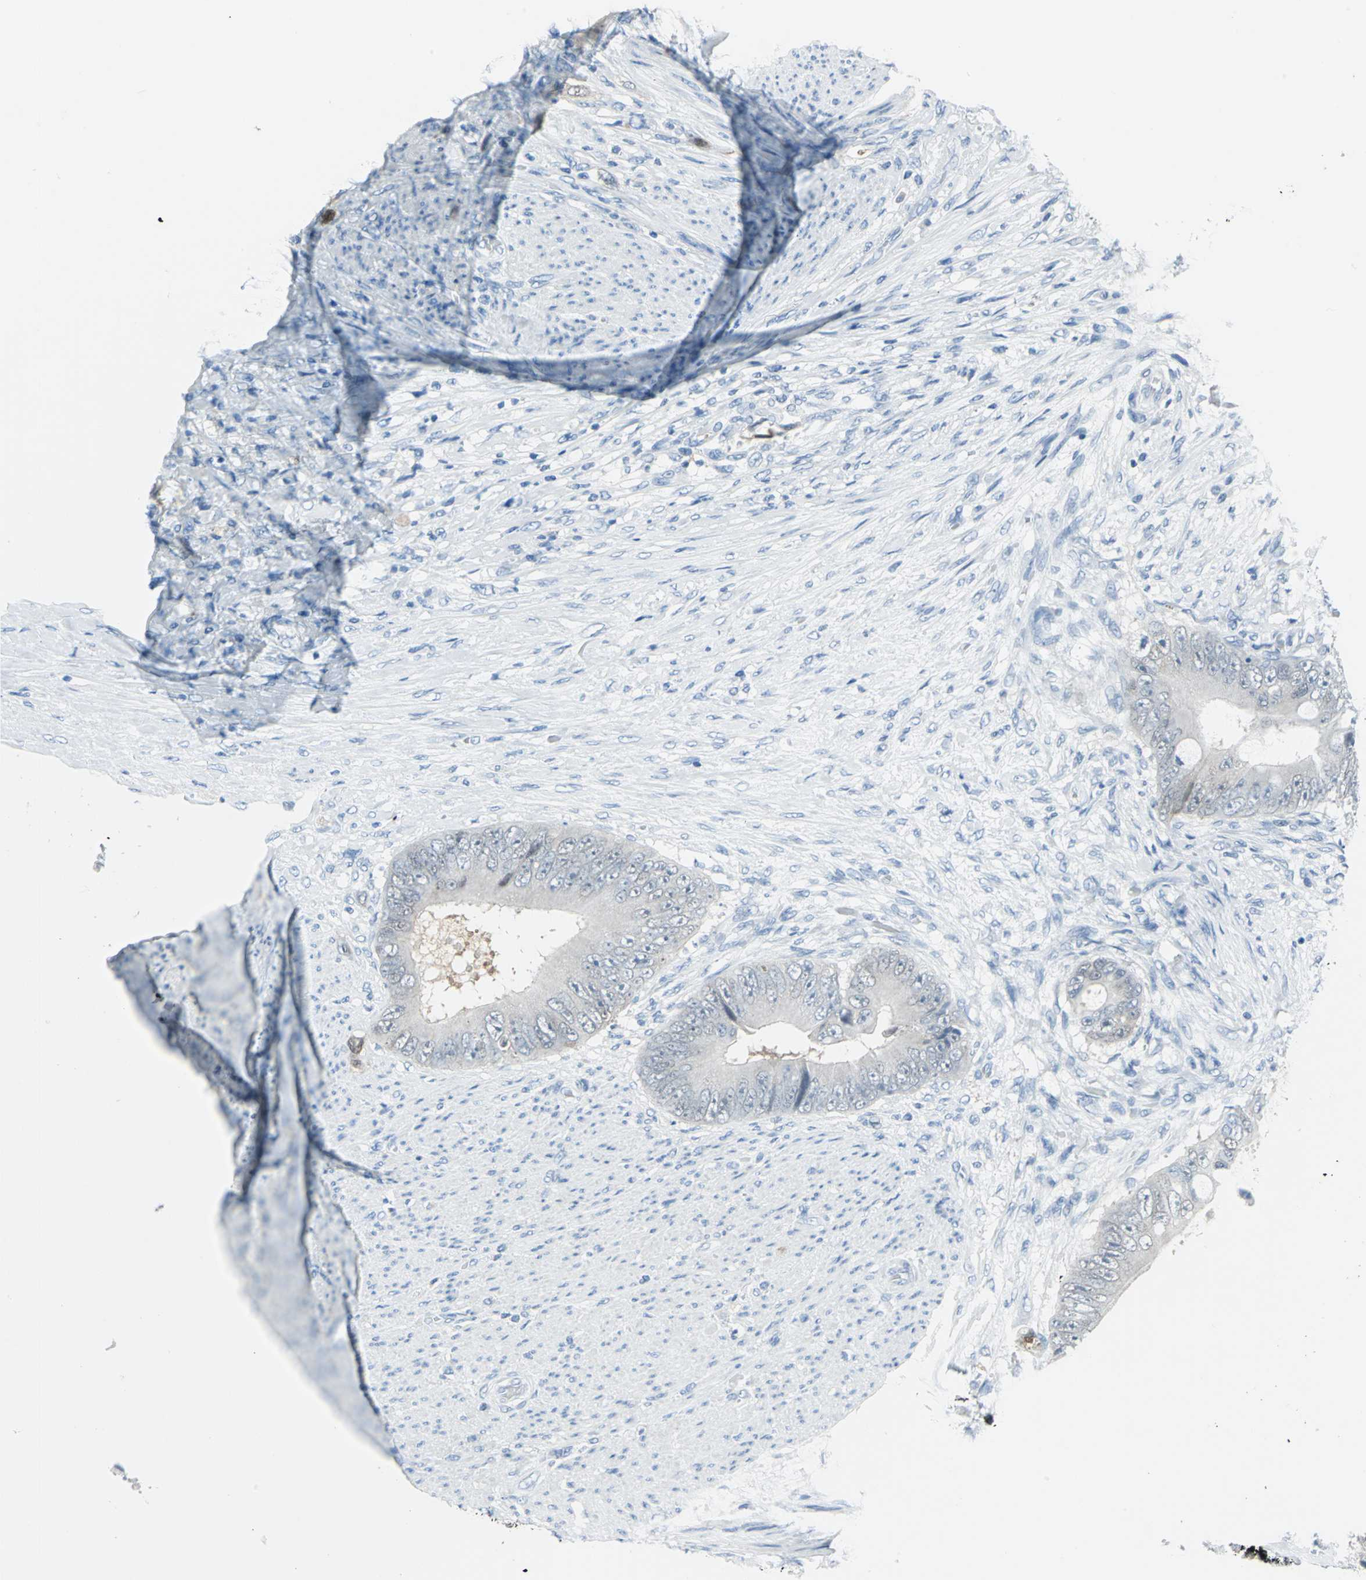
{"staining": {"intensity": "negative", "quantity": "none", "location": "none"}, "tissue": "colorectal cancer", "cell_type": "Tumor cells", "image_type": "cancer", "snomed": [{"axis": "morphology", "description": "Adenocarcinoma, NOS"}, {"axis": "topography", "description": "Rectum"}], "caption": "This is an IHC image of human colorectal adenocarcinoma. There is no positivity in tumor cells.", "gene": "SFN", "patient": {"sex": "female", "age": 77}}